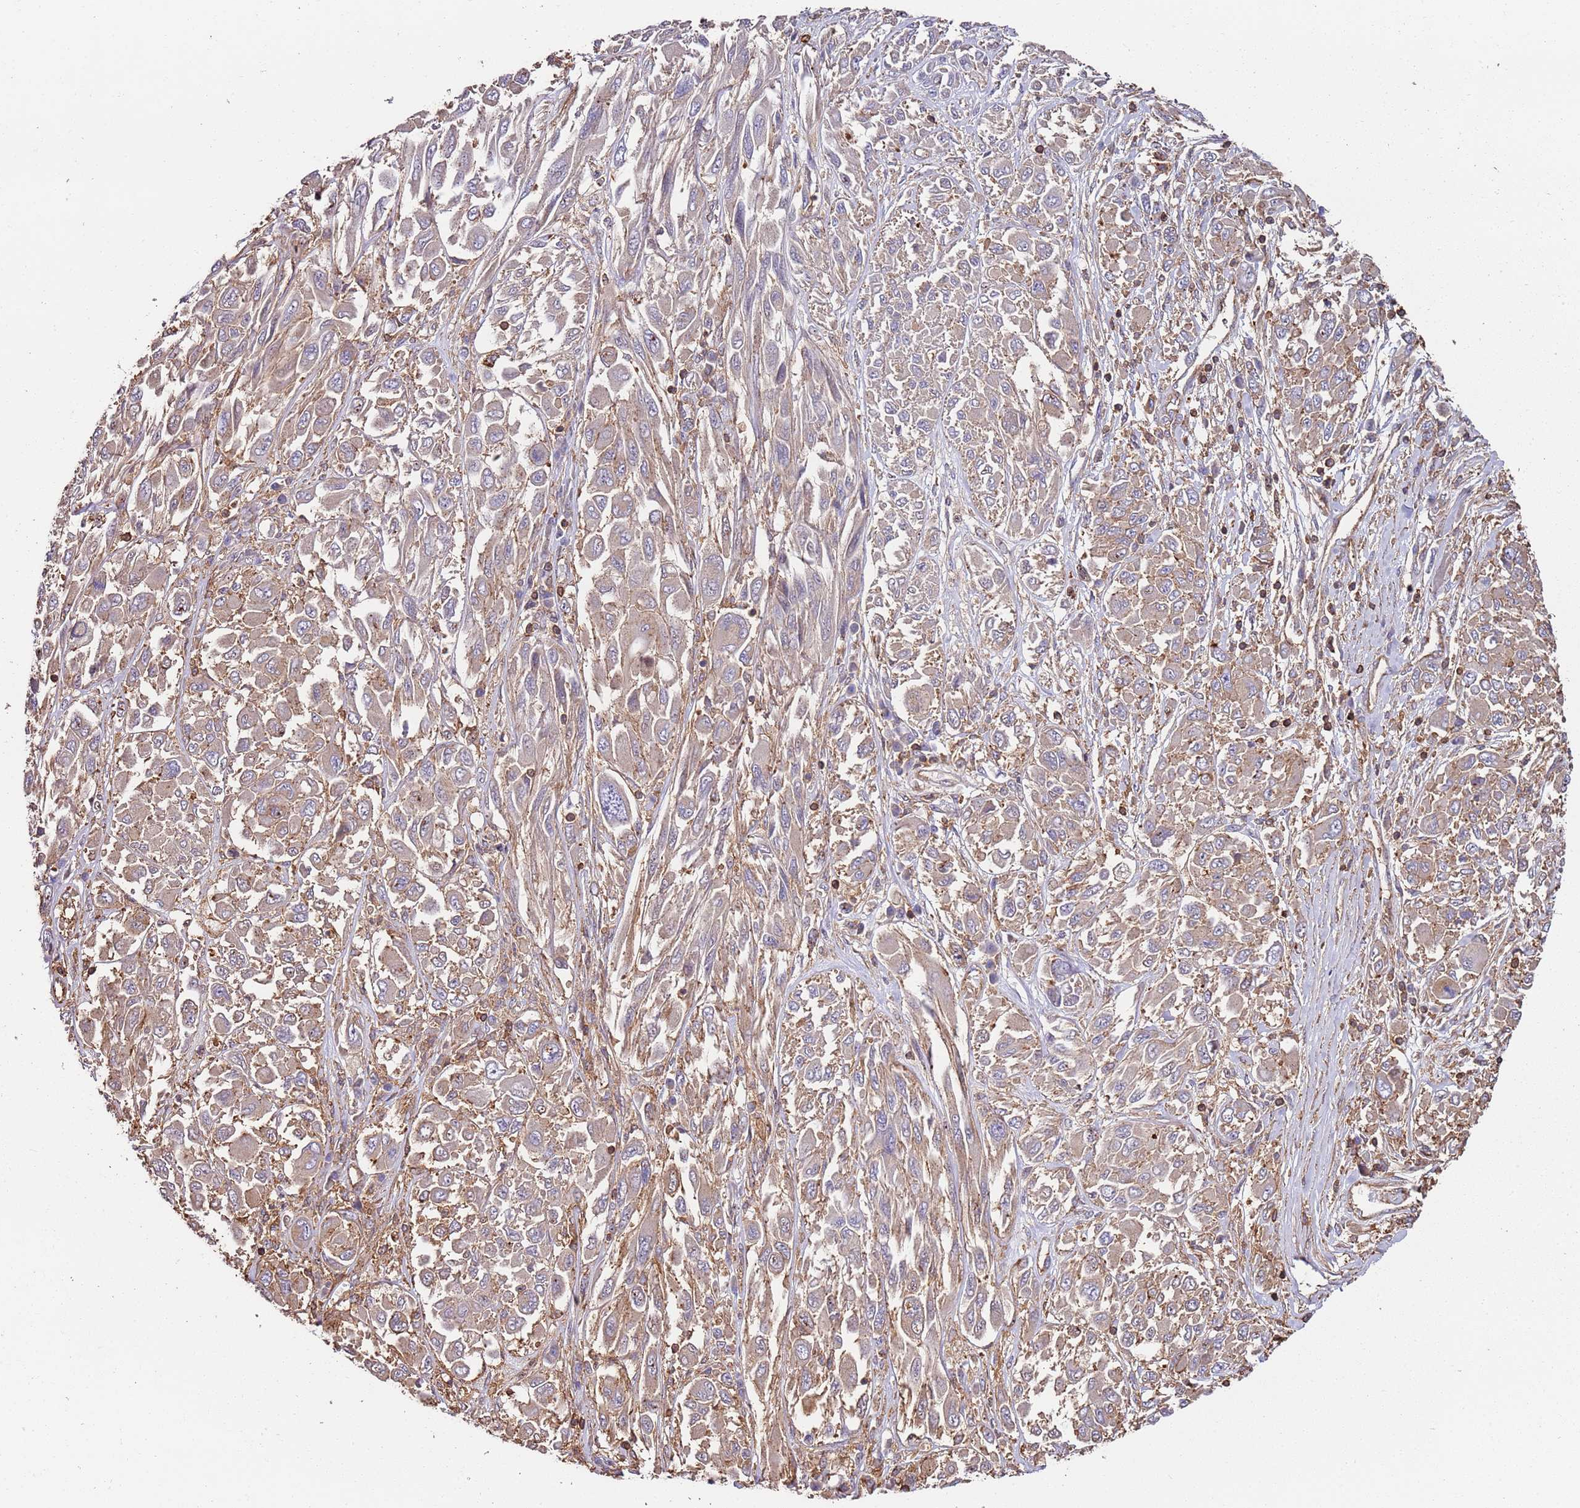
{"staining": {"intensity": "weak", "quantity": "25%-75%", "location": "cytoplasmic/membranous"}, "tissue": "melanoma", "cell_type": "Tumor cells", "image_type": "cancer", "snomed": [{"axis": "morphology", "description": "Malignant melanoma, NOS"}, {"axis": "topography", "description": "Skin"}], "caption": "An image of human melanoma stained for a protein demonstrates weak cytoplasmic/membranous brown staining in tumor cells. The protein is stained brown, and the nuclei are stained in blue (DAB (3,3'-diaminobenzidine) IHC with brightfield microscopy, high magnification).", "gene": "CYP2U1", "patient": {"sex": "female", "age": 91}}